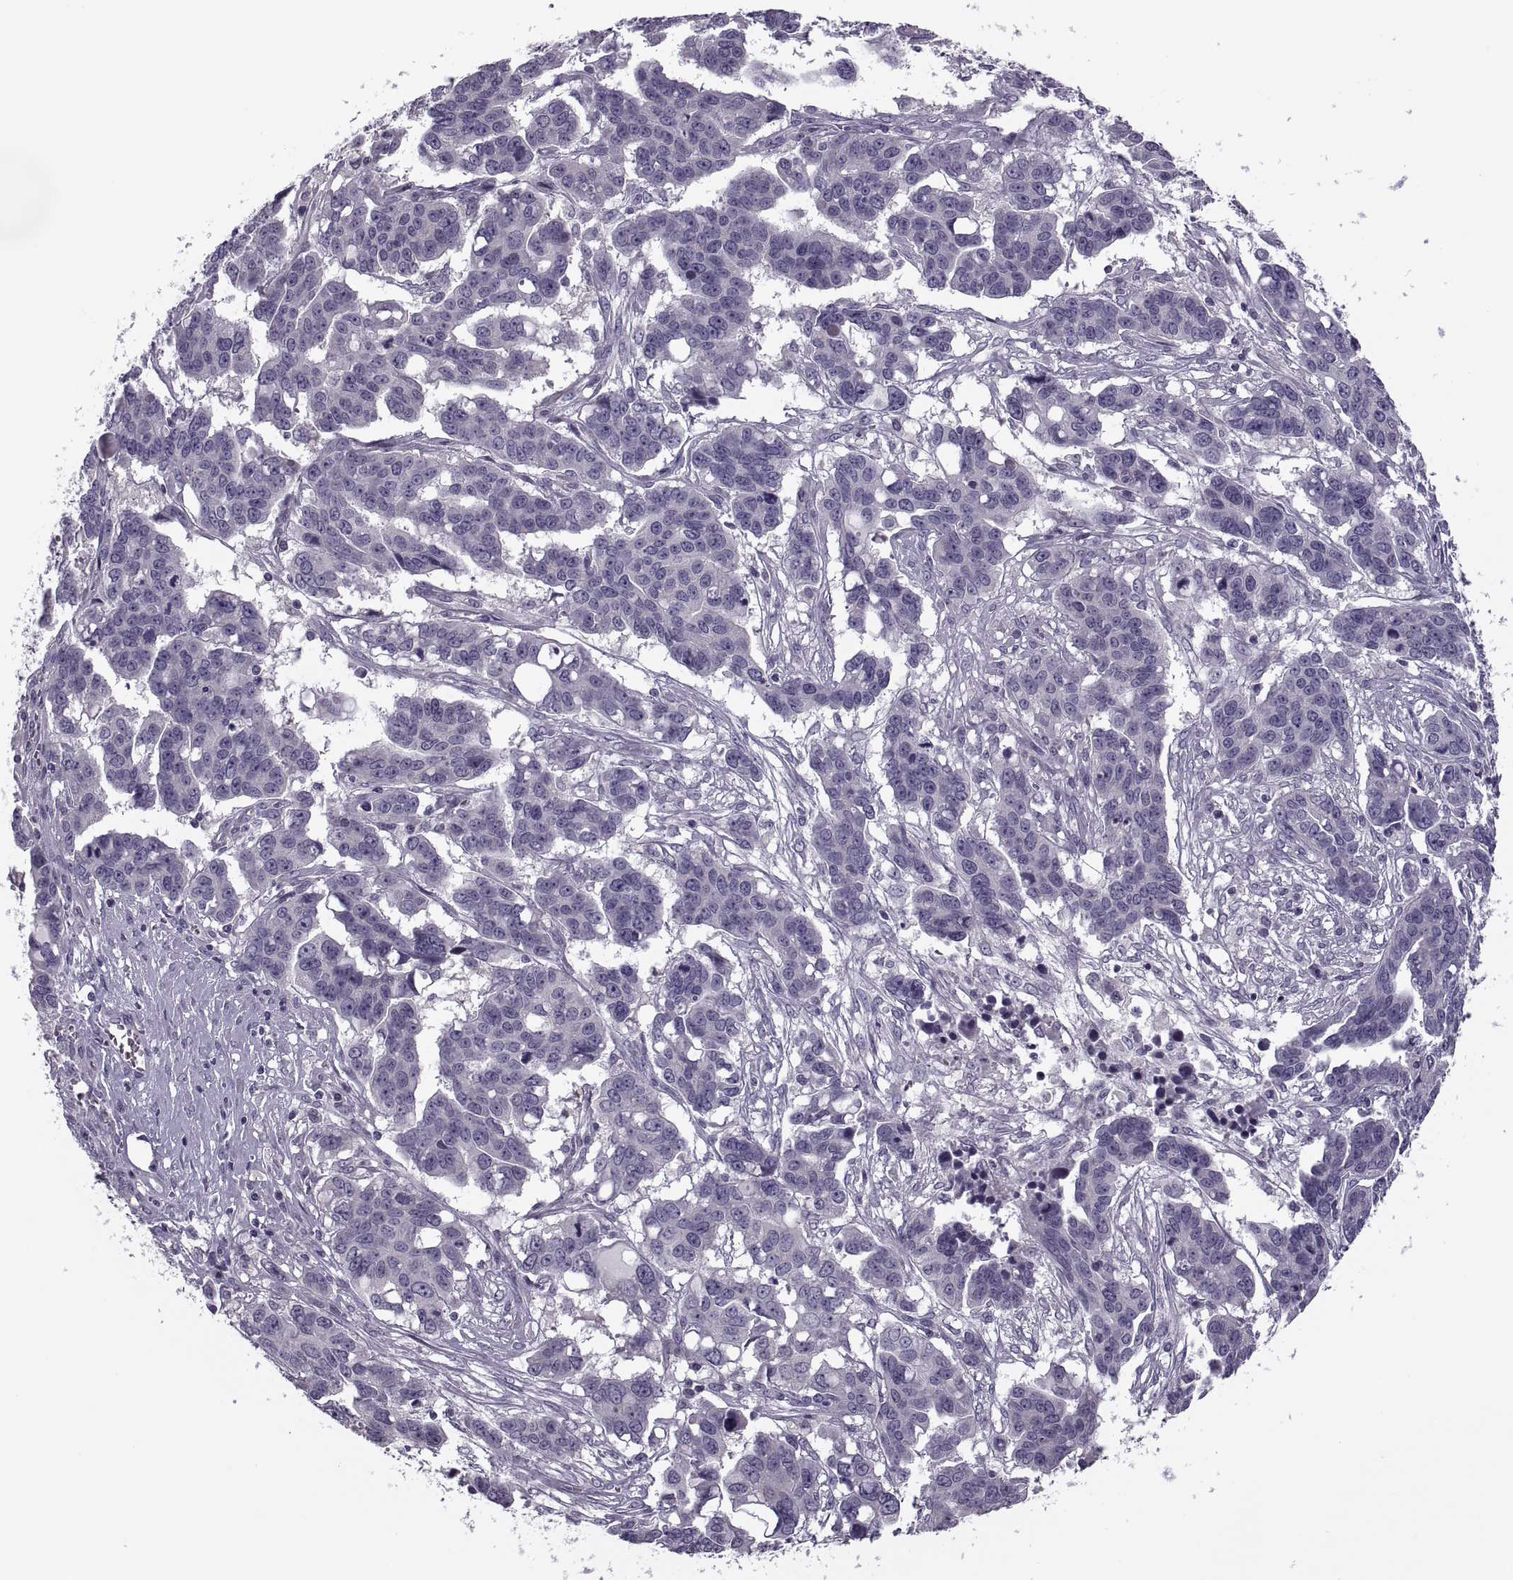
{"staining": {"intensity": "negative", "quantity": "none", "location": "none"}, "tissue": "ovarian cancer", "cell_type": "Tumor cells", "image_type": "cancer", "snomed": [{"axis": "morphology", "description": "Carcinoma, endometroid"}, {"axis": "topography", "description": "Ovary"}], "caption": "Immunohistochemistry micrograph of neoplastic tissue: ovarian cancer (endometroid carcinoma) stained with DAB (3,3'-diaminobenzidine) exhibits no significant protein positivity in tumor cells.", "gene": "PRSS54", "patient": {"sex": "female", "age": 78}}